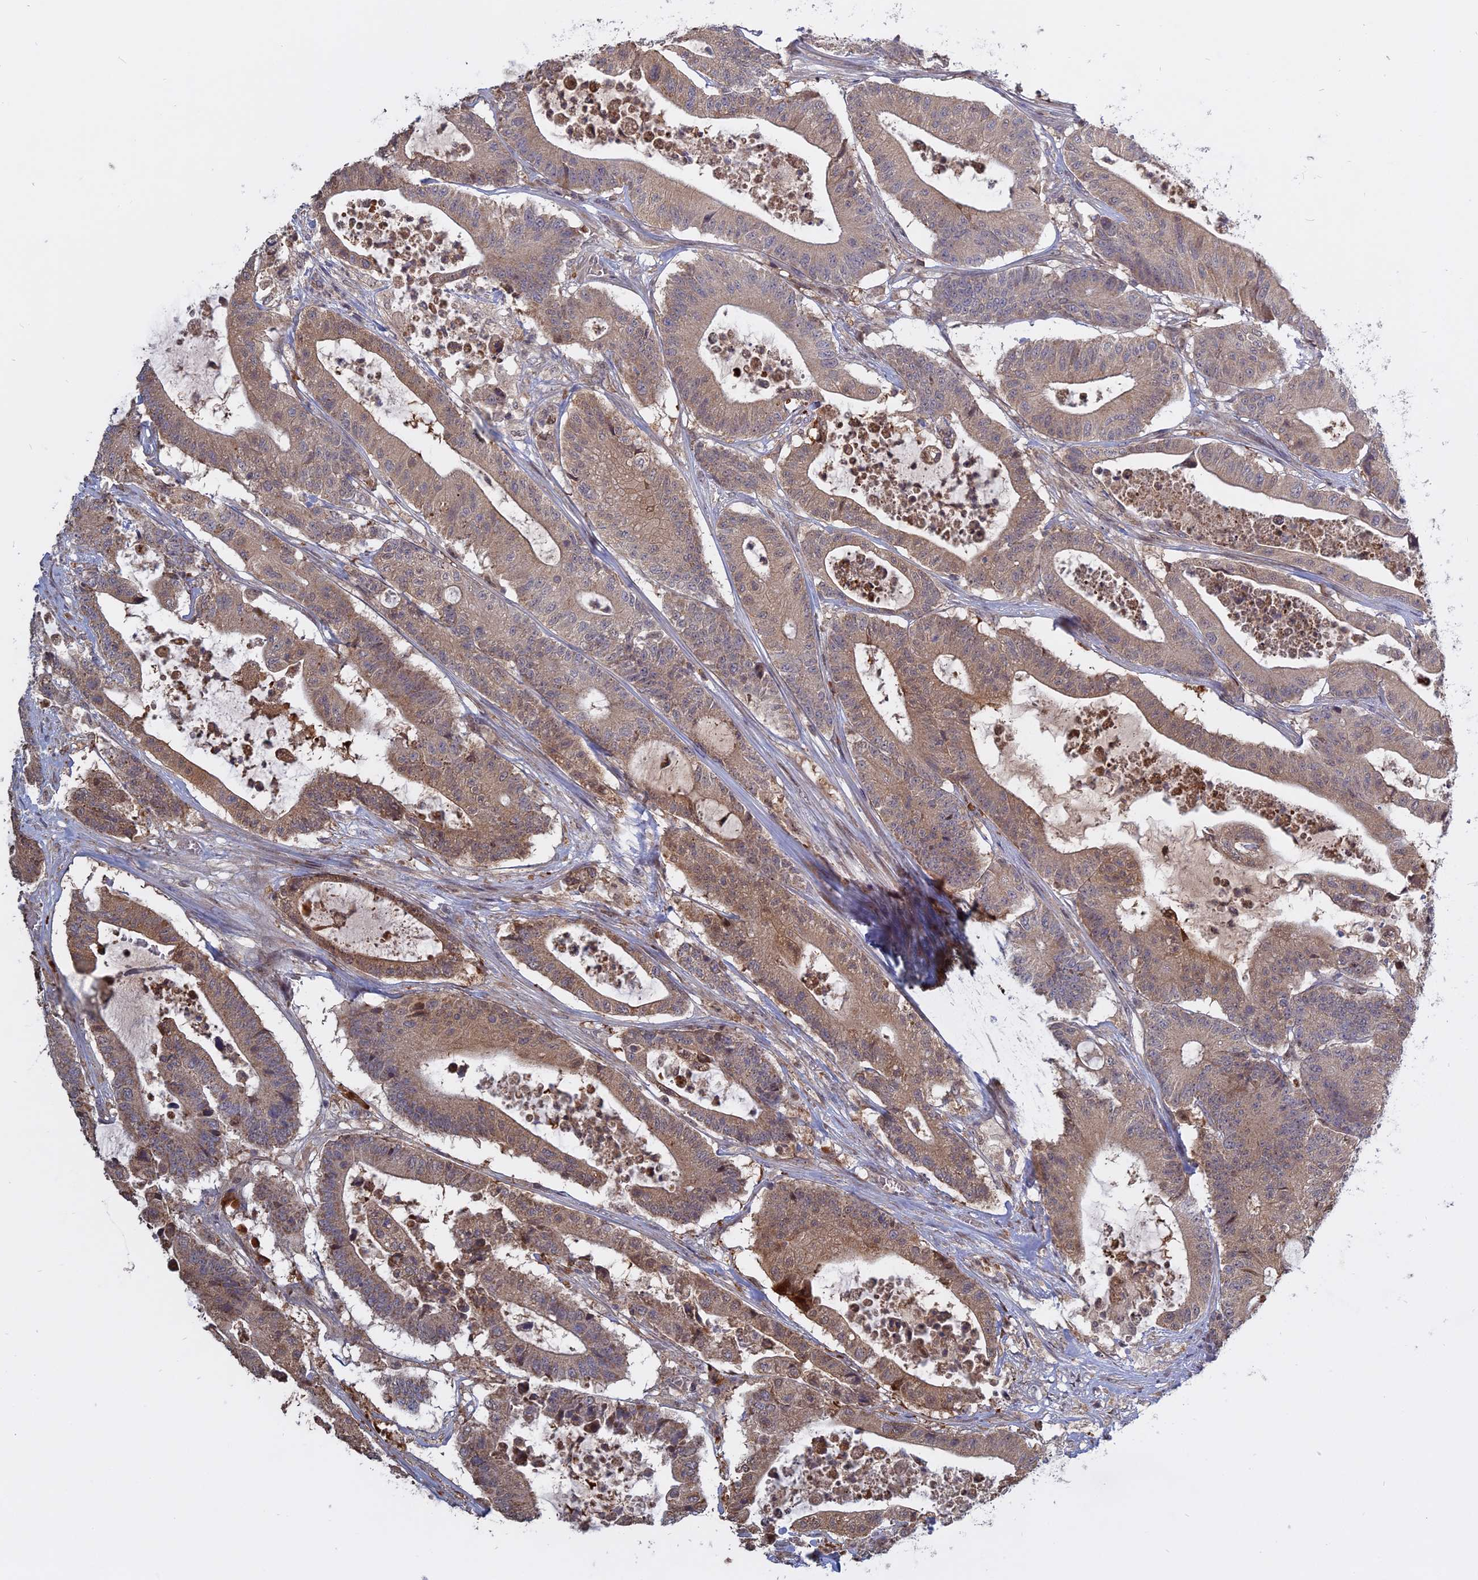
{"staining": {"intensity": "weak", "quantity": ">75%", "location": "cytoplasmic/membranous"}, "tissue": "colorectal cancer", "cell_type": "Tumor cells", "image_type": "cancer", "snomed": [{"axis": "morphology", "description": "Adenocarcinoma, NOS"}, {"axis": "topography", "description": "Colon"}], "caption": "Immunohistochemistry (IHC) histopathology image of colorectal cancer (adenocarcinoma) stained for a protein (brown), which demonstrates low levels of weak cytoplasmic/membranous staining in about >75% of tumor cells.", "gene": "TMEM208", "patient": {"sex": "female", "age": 84}}